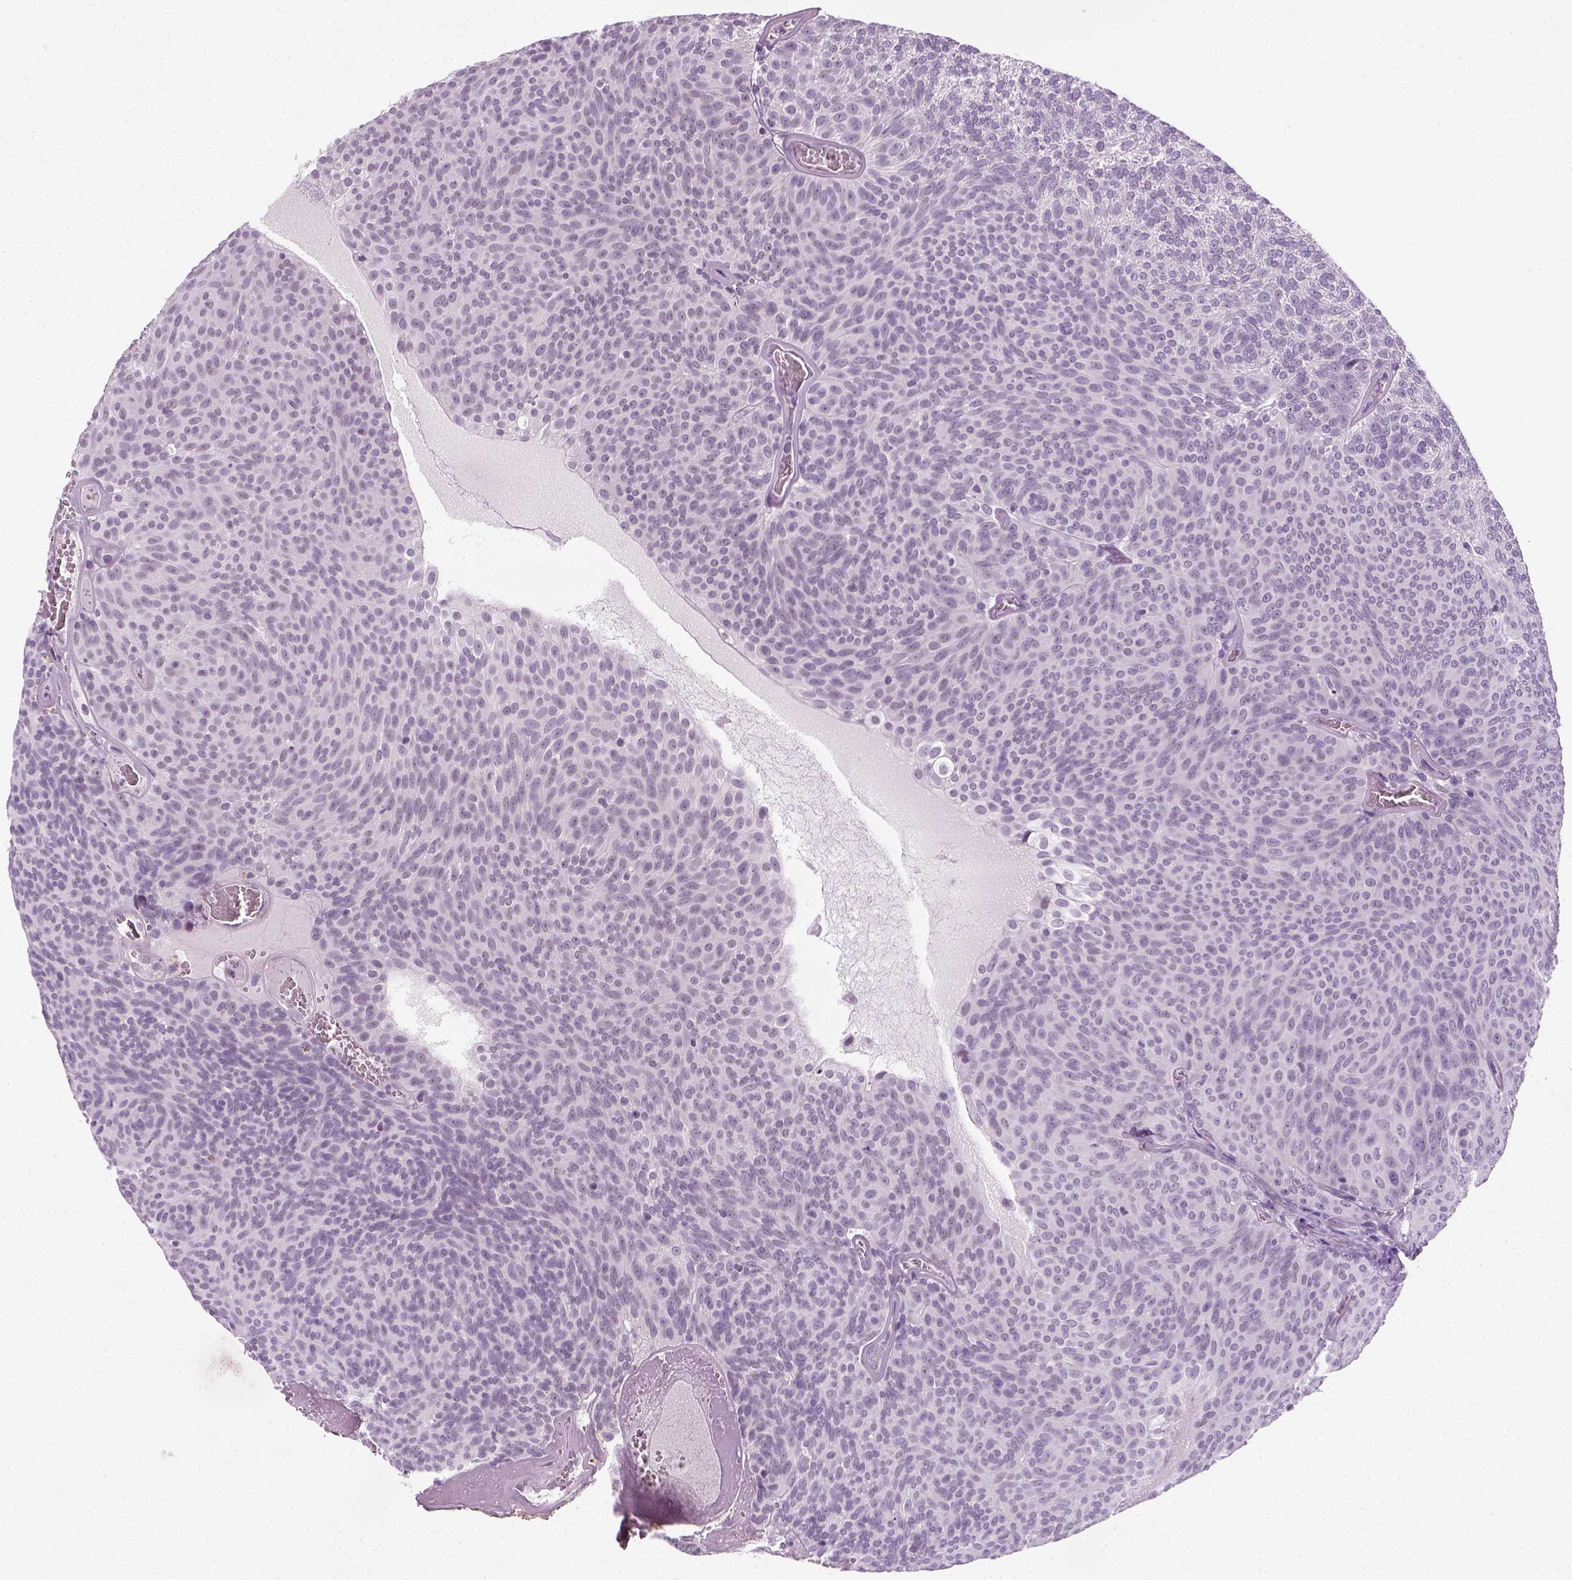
{"staining": {"intensity": "negative", "quantity": "none", "location": "none"}, "tissue": "urothelial cancer", "cell_type": "Tumor cells", "image_type": "cancer", "snomed": [{"axis": "morphology", "description": "Urothelial carcinoma, Low grade"}, {"axis": "topography", "description": "Urinary bladder"}], "caption": "IHC photomicrograph of low-grade urothelial carcinoma stained for a protein (brown), which reveals no expression in tumor cells.", "gene": "SPATA31E1", "patient": {"sex": "male", "age": 77}}